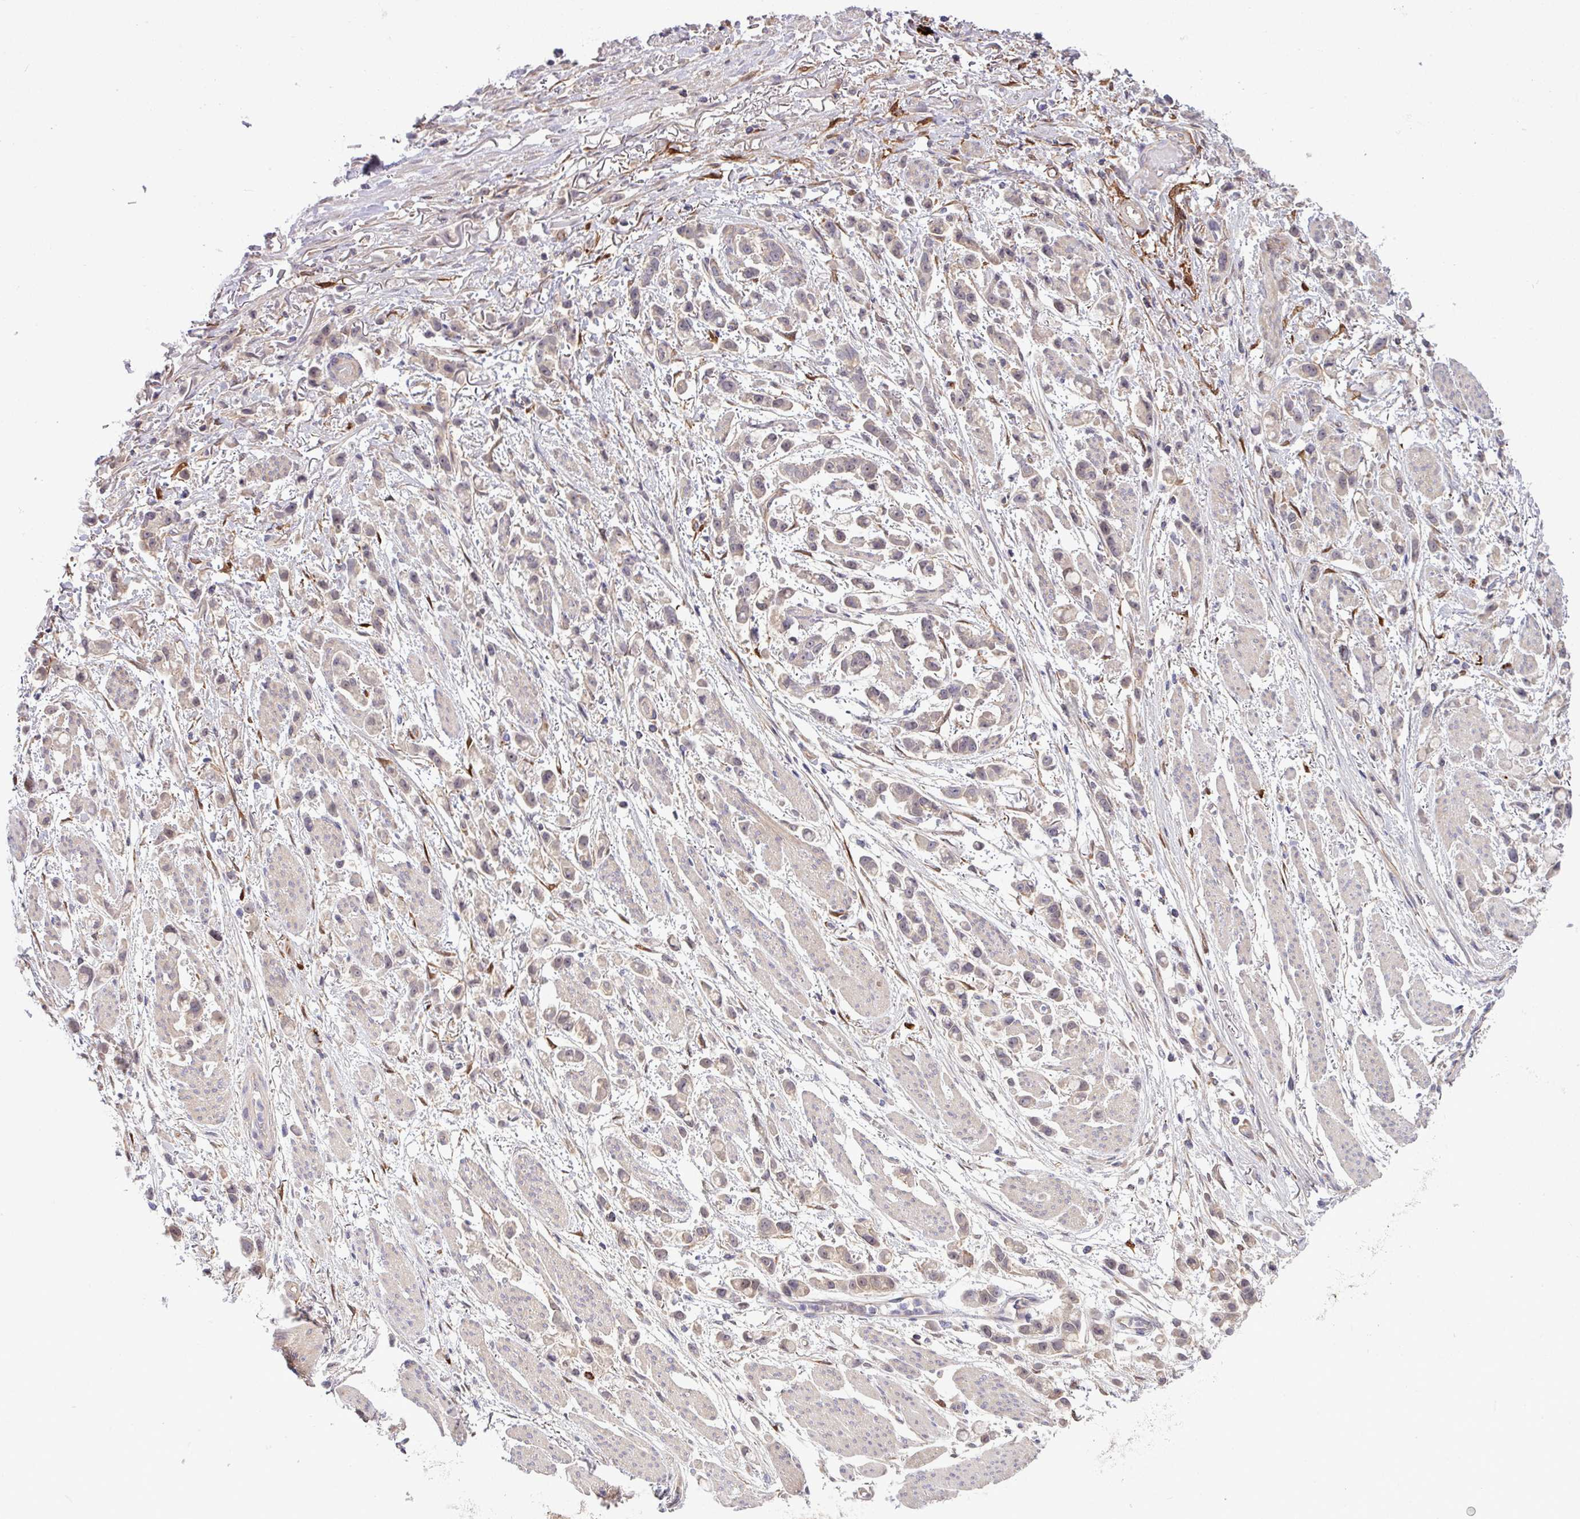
{"staining": {"intensity": "negative", "quantity": "none", "location": "none"}, "tissue": "stomach cancer", "cell_type": "Tumor cells", "image_type": "cancer", "snomed": [{"axis": "morphology", "description": "Adenocarcinoma, NOS"}, {"axis": "topography", "description": "Stomach"}], "caption": "IHC histopathology image of stomach cancer (adenocarcinoma) stained for a protein (brown), which demonstrates no positivity in tumor cells. Nuclei are stained in blue.", "gene": "B4GALNT4", "patient": {"sex": "female", "age": 81}}